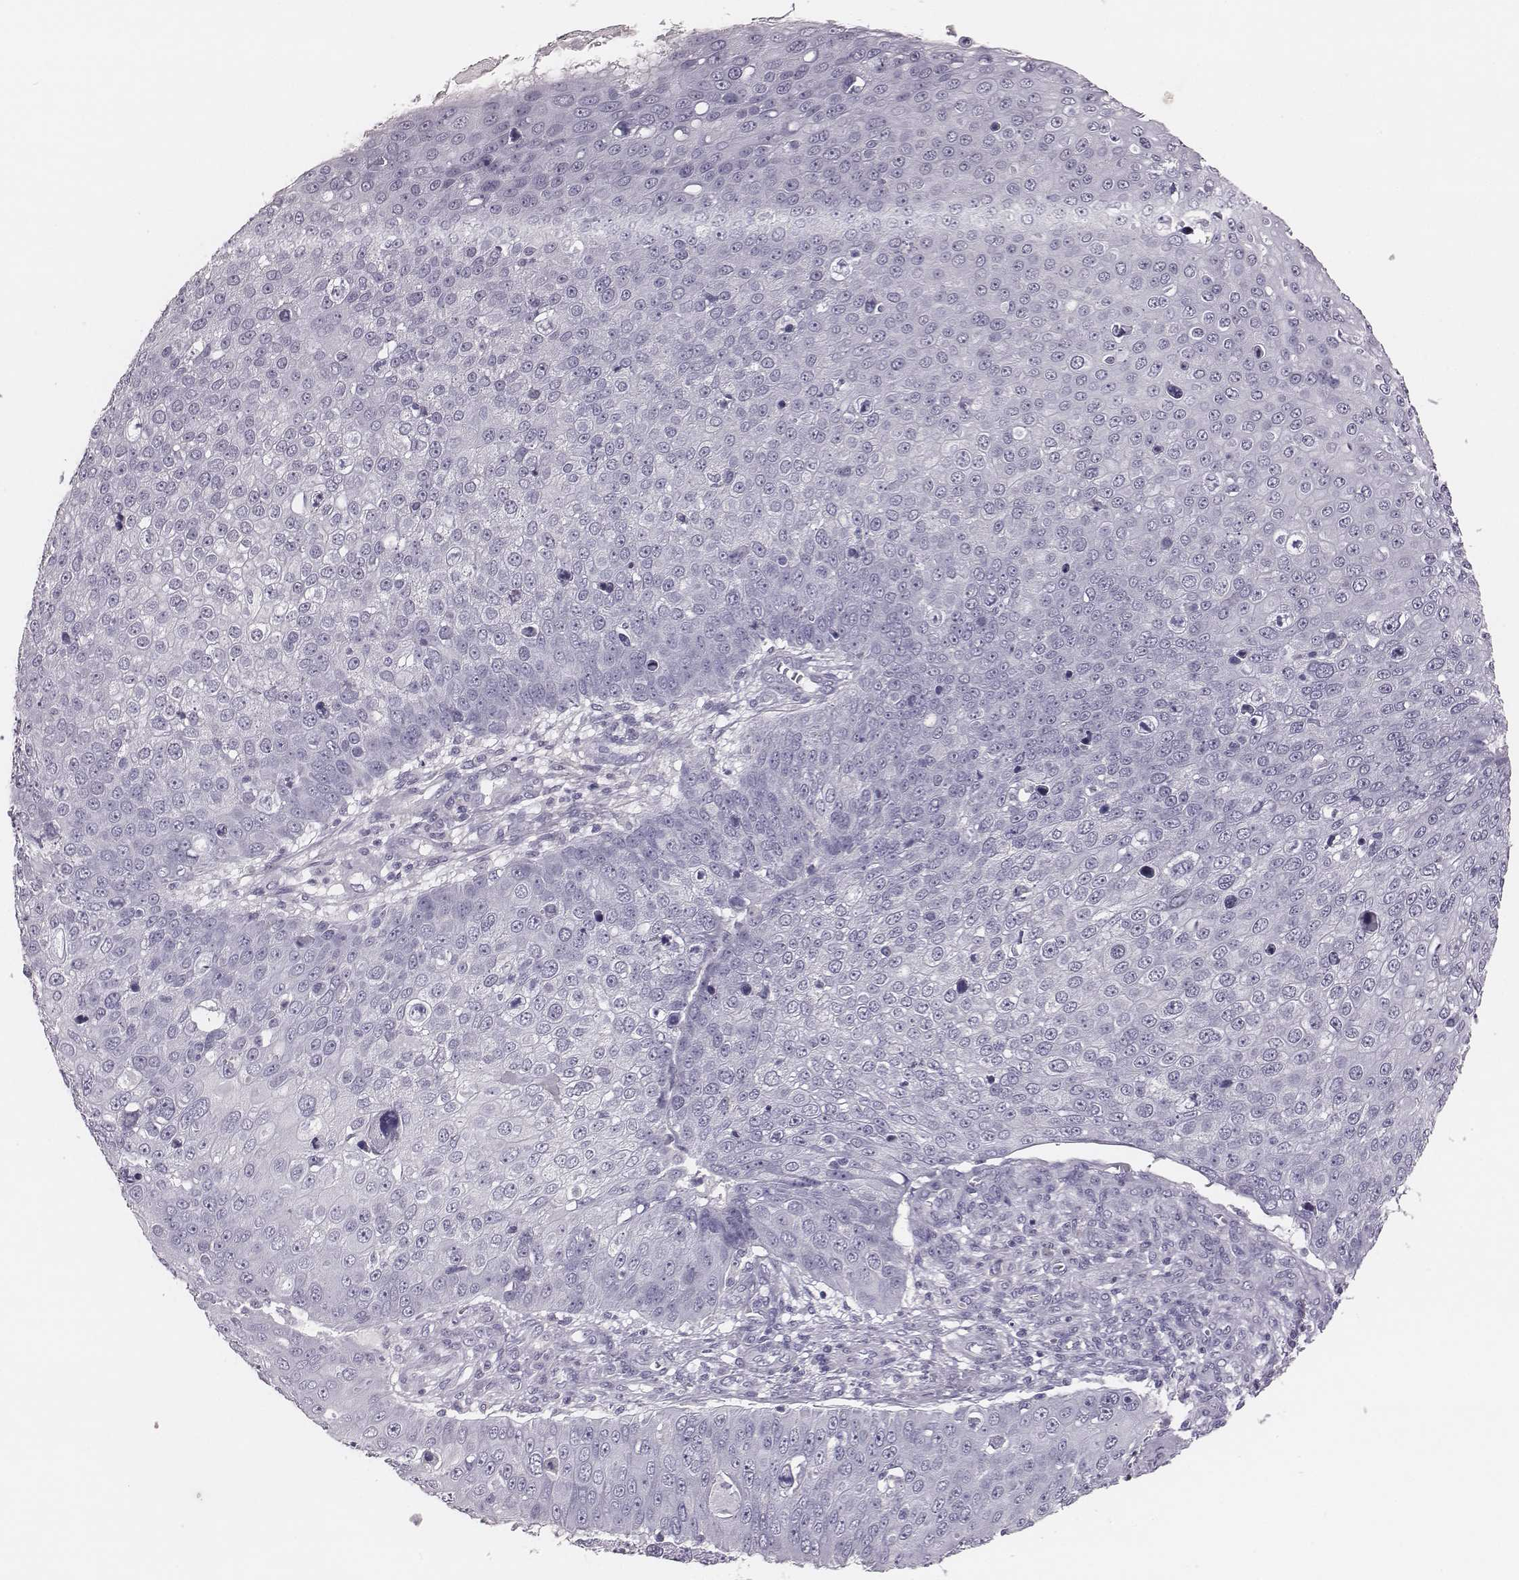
{"staining": {"intensity": "negative", "quantity": "none", "location": "none"}, "tissue": "skin cancer", "cell_type": "Tumor cells", "image_type": "cancer", "snomed": [{"axis": "morphology", "description": "Squamous cell carcinoma, NOS"}, {"axis": "topography", "description": "Skin"}], "caption": "IHC photomicrograph of neoplastic tissue: human squamous cell carcinoma (skin) stained with DAB (3,3'-diaminobenzidine) reveals no significant protein staining in tumor cells.", "gene": "CSH1", "patient": {"sex": "male", "age": 71}}